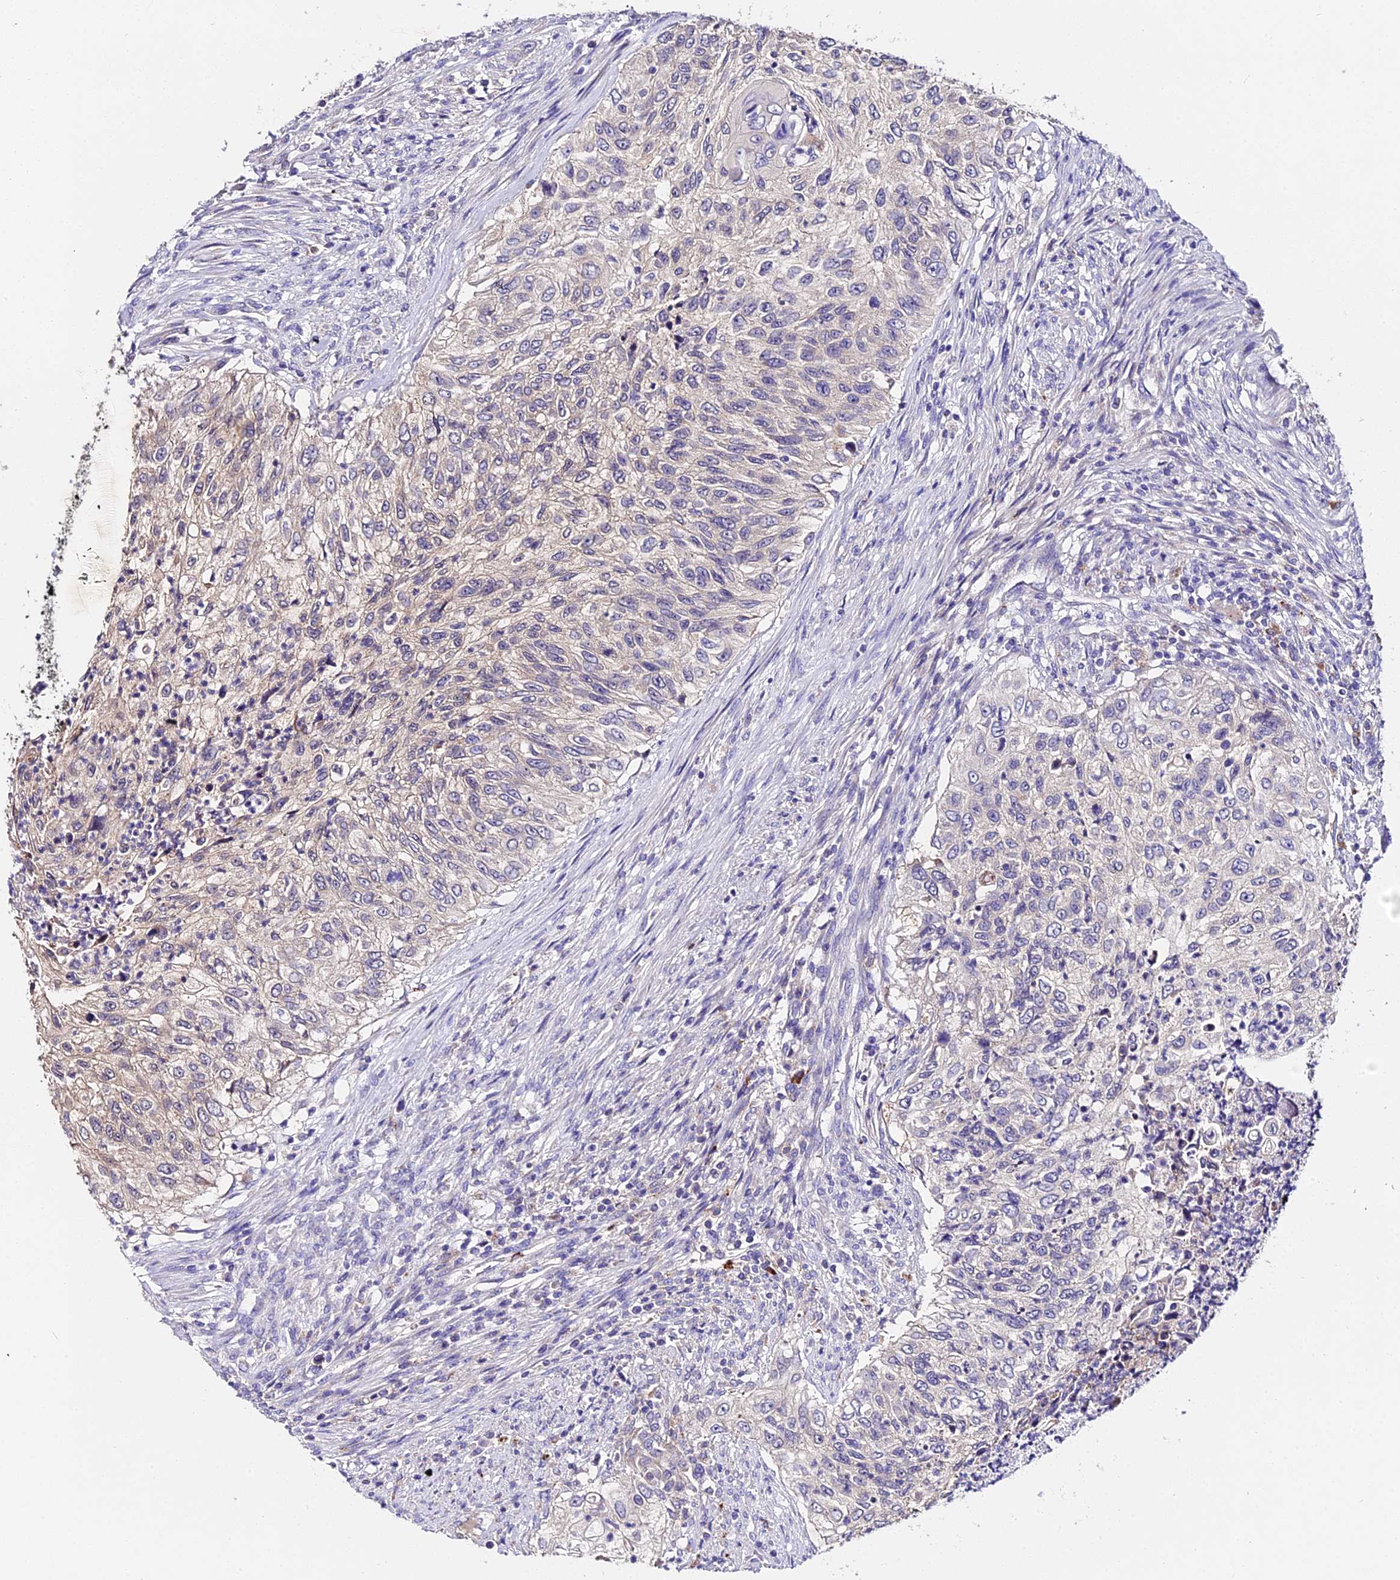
{"staining": {"intensity": "negative", "quantity": "none", "location": "none"}, "tissue": "urothelial cancer", "cell_type": "Tumor cells", "image_type": "cancer", "snomed": [{"axis": "morphology", "description": "Urothelial carcinoma, High grade"}, {"axis": "topography", "description": "Urinary bladder"}], "caption": "Photomicrograph shows no significant protein positivity in tumor cells of urothelial carcinoma (high-grade).", "gene": "LYPD6", "patient": {"sex": "female", "age": 60}}